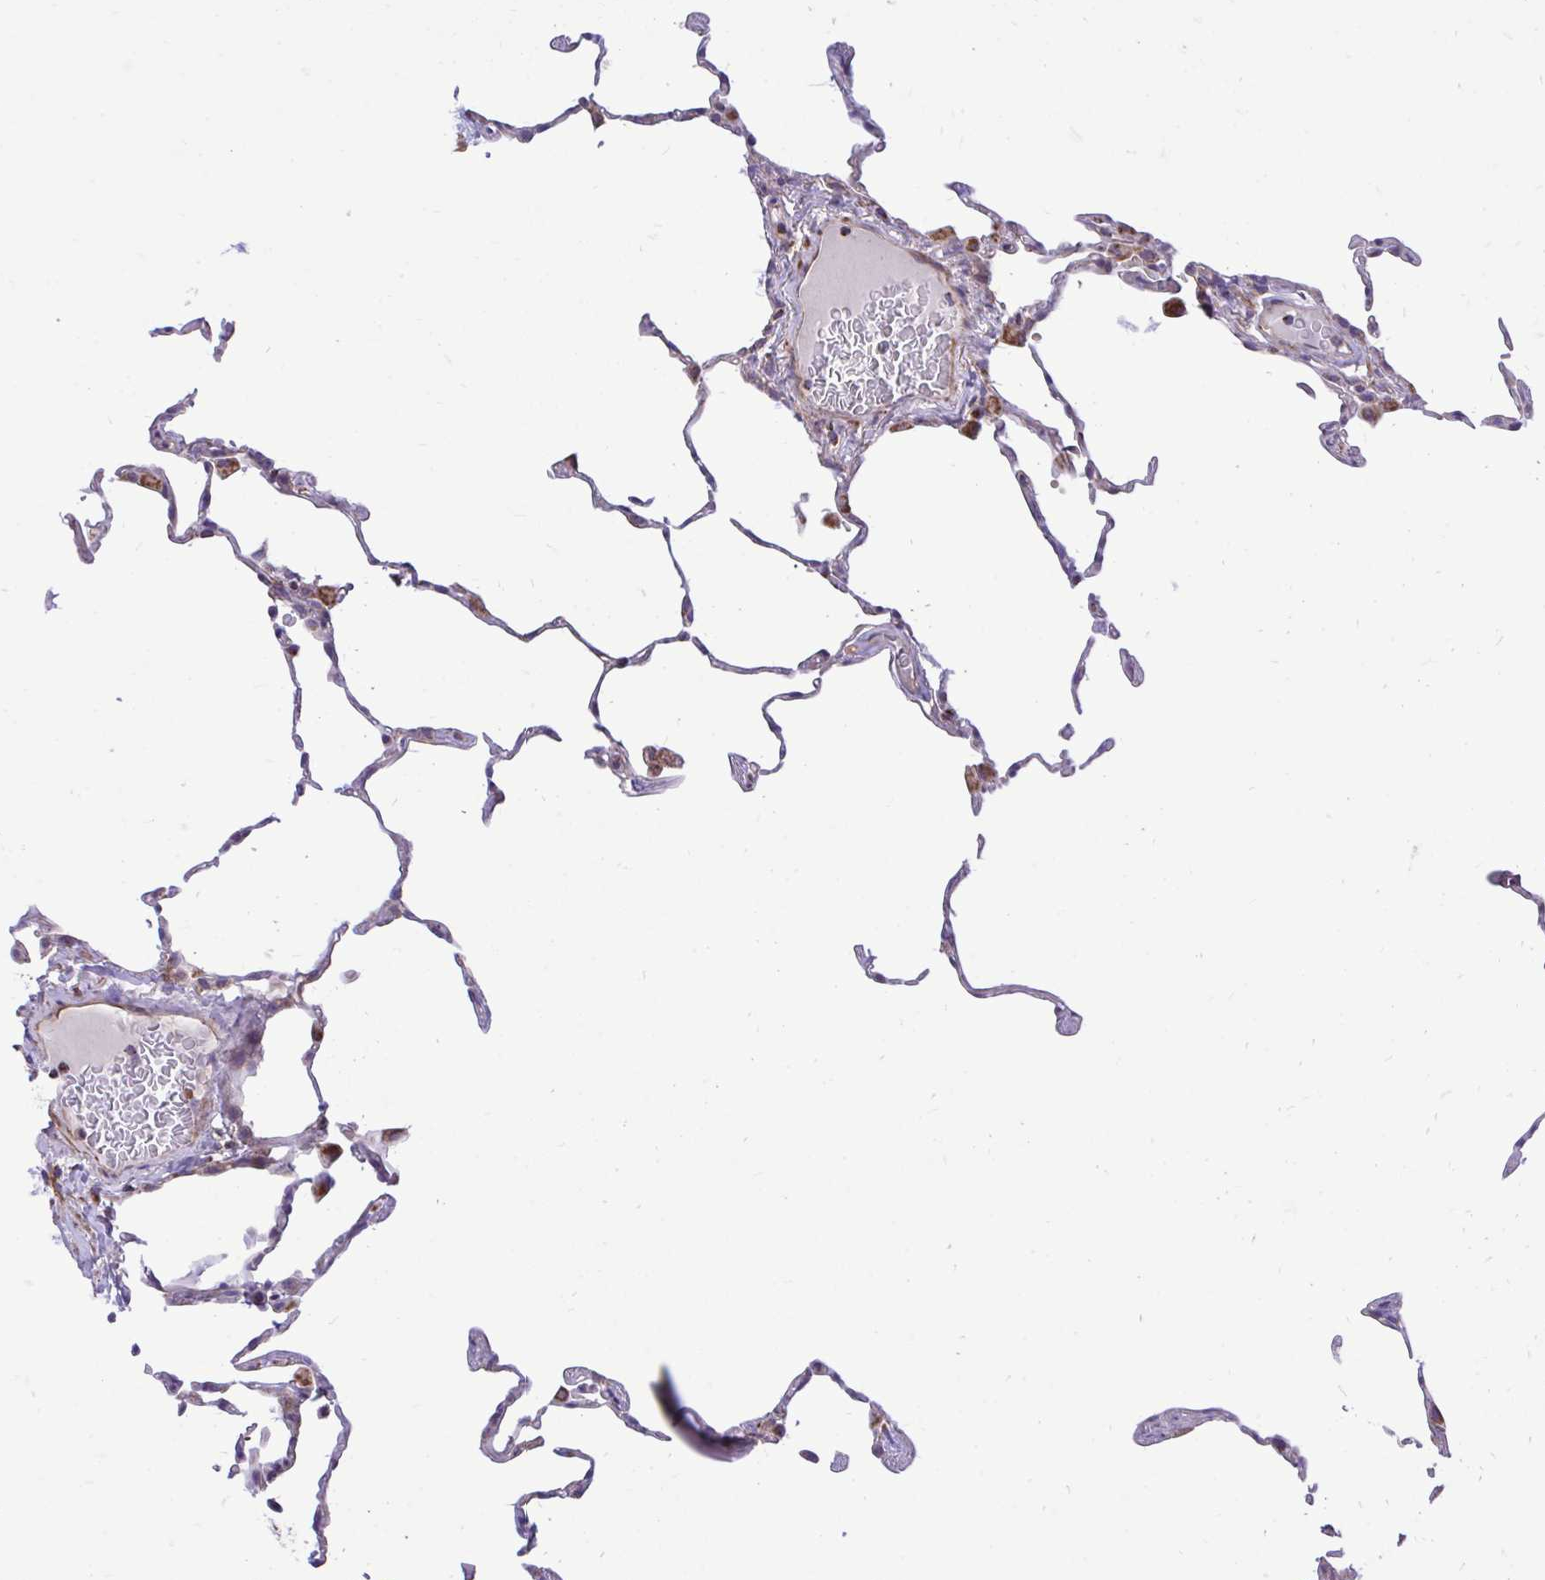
{"staining": {"intensity": "moderate", "quantity": "<25%", "location": "cytoplasmic/membranous"}, "tissue": "lung", "cell_type": "Alveolar cells", "image_type": "normal", "snomed": [{"axis": "morphology", "description": "Normal tissue, NOS"}, {"axis": "topography", "description": "Lung"}], "caption": "Protein analysis of normal lung demonstrates moderate cytoplasmic/membranous expression in about <25% of alveolar cells.", "gene": "UBE2C", "patient": {"sex": "female", "age": 57}}